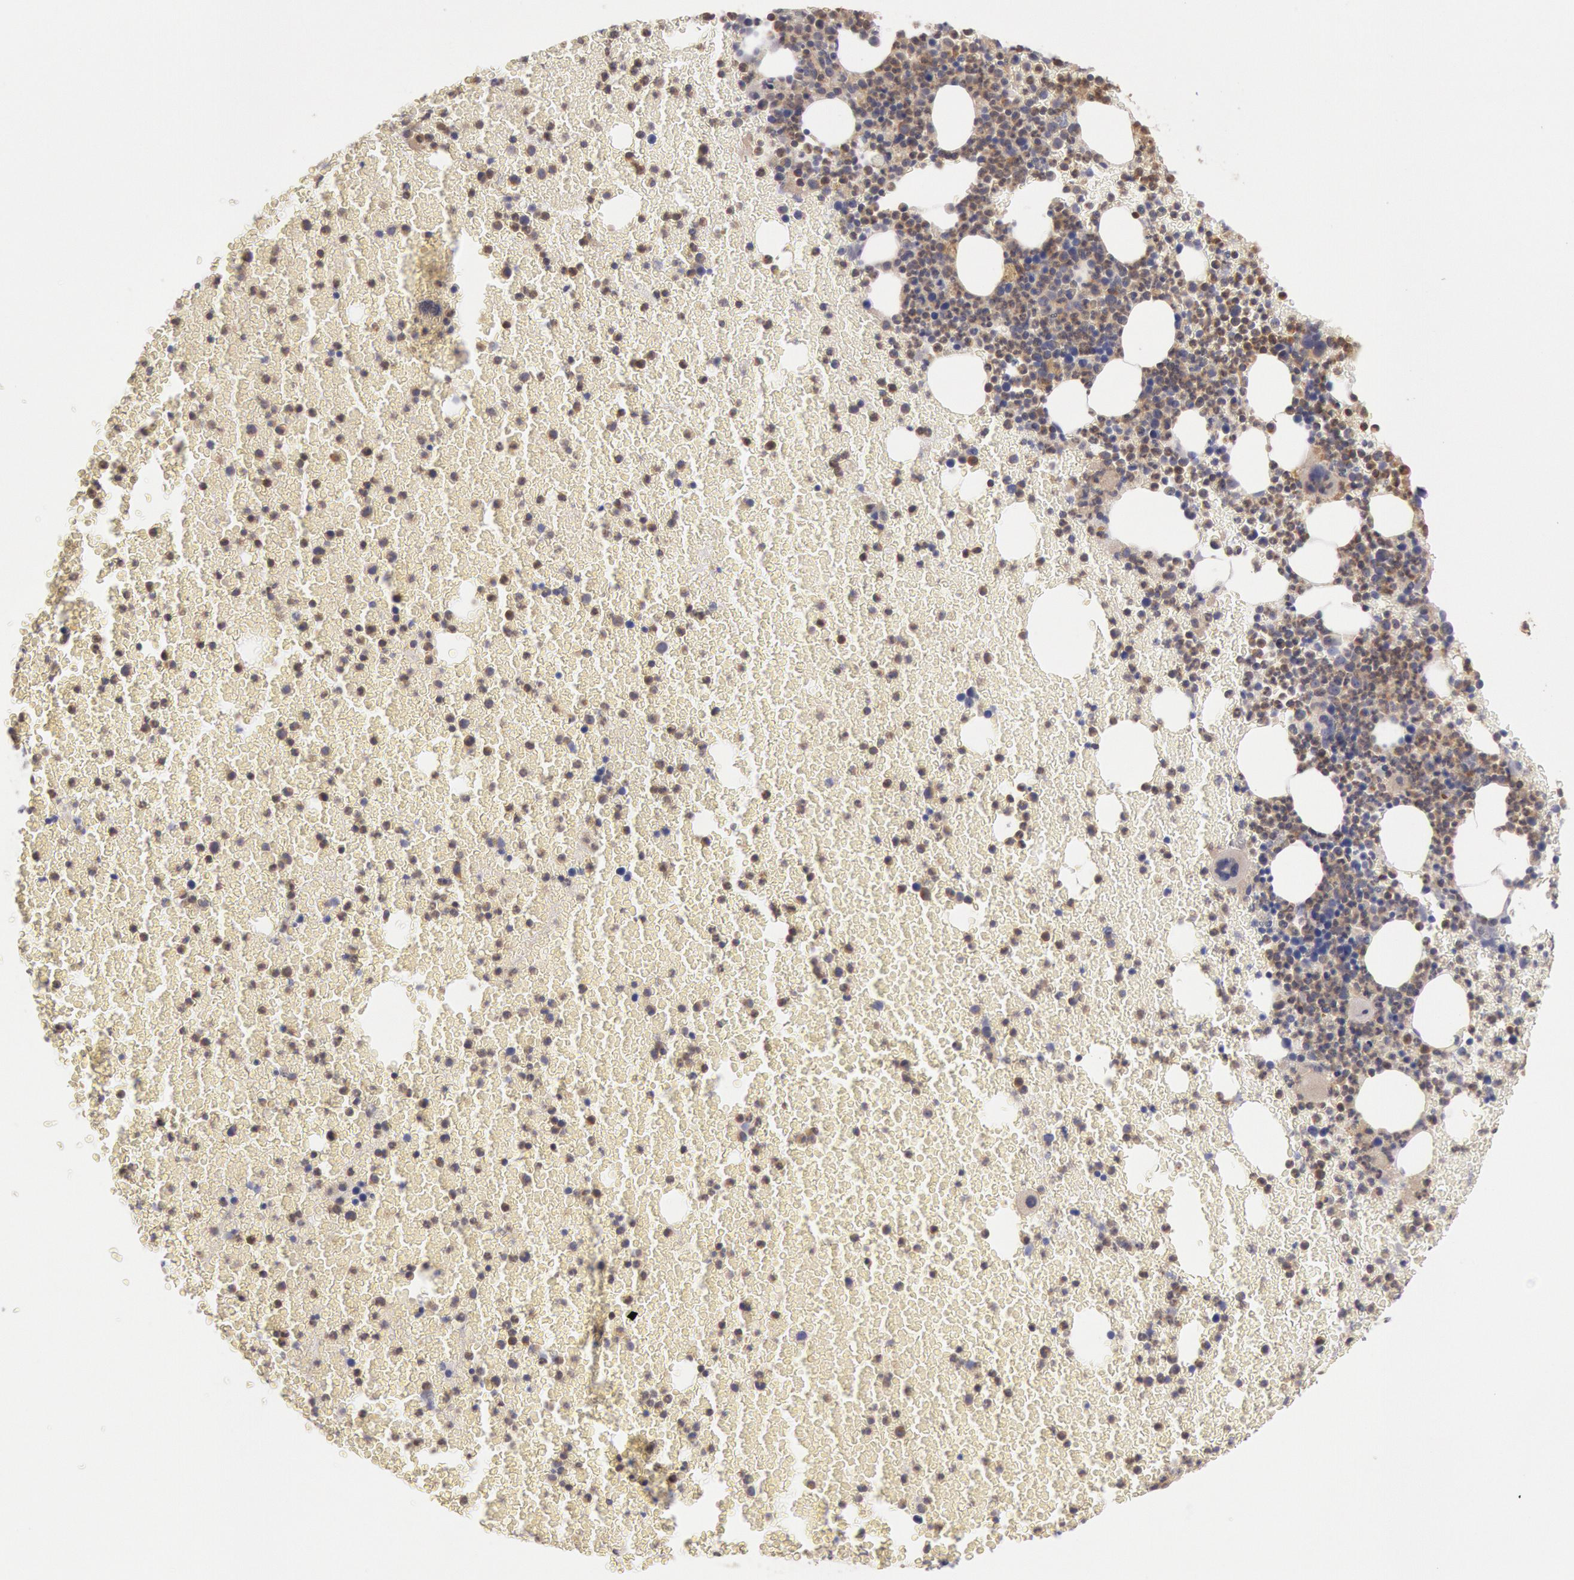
{"staining": {"intensity": "weak", "quantity": "25%-75%", "location": "cytoplasmic/membranous"}, "tissue": "bone marrow", "cell_type": "Hematopoietic cells", "image_type": "normal", "snomed": [{"axis": "morphology", "description": "Normal tissue, NOS"}, {"axis": "topography", "description": "Bone marrow"}], "caption": "IHC histopathology image of normal bone marrow stained for a protein (brown), which demonstrates low levels of weak cytoplasmic/membranous staining in about 25%-75% of hematopoietic cells.", "gene": "PIK3R1", "patient": {"sex": "female", "age": 53}}